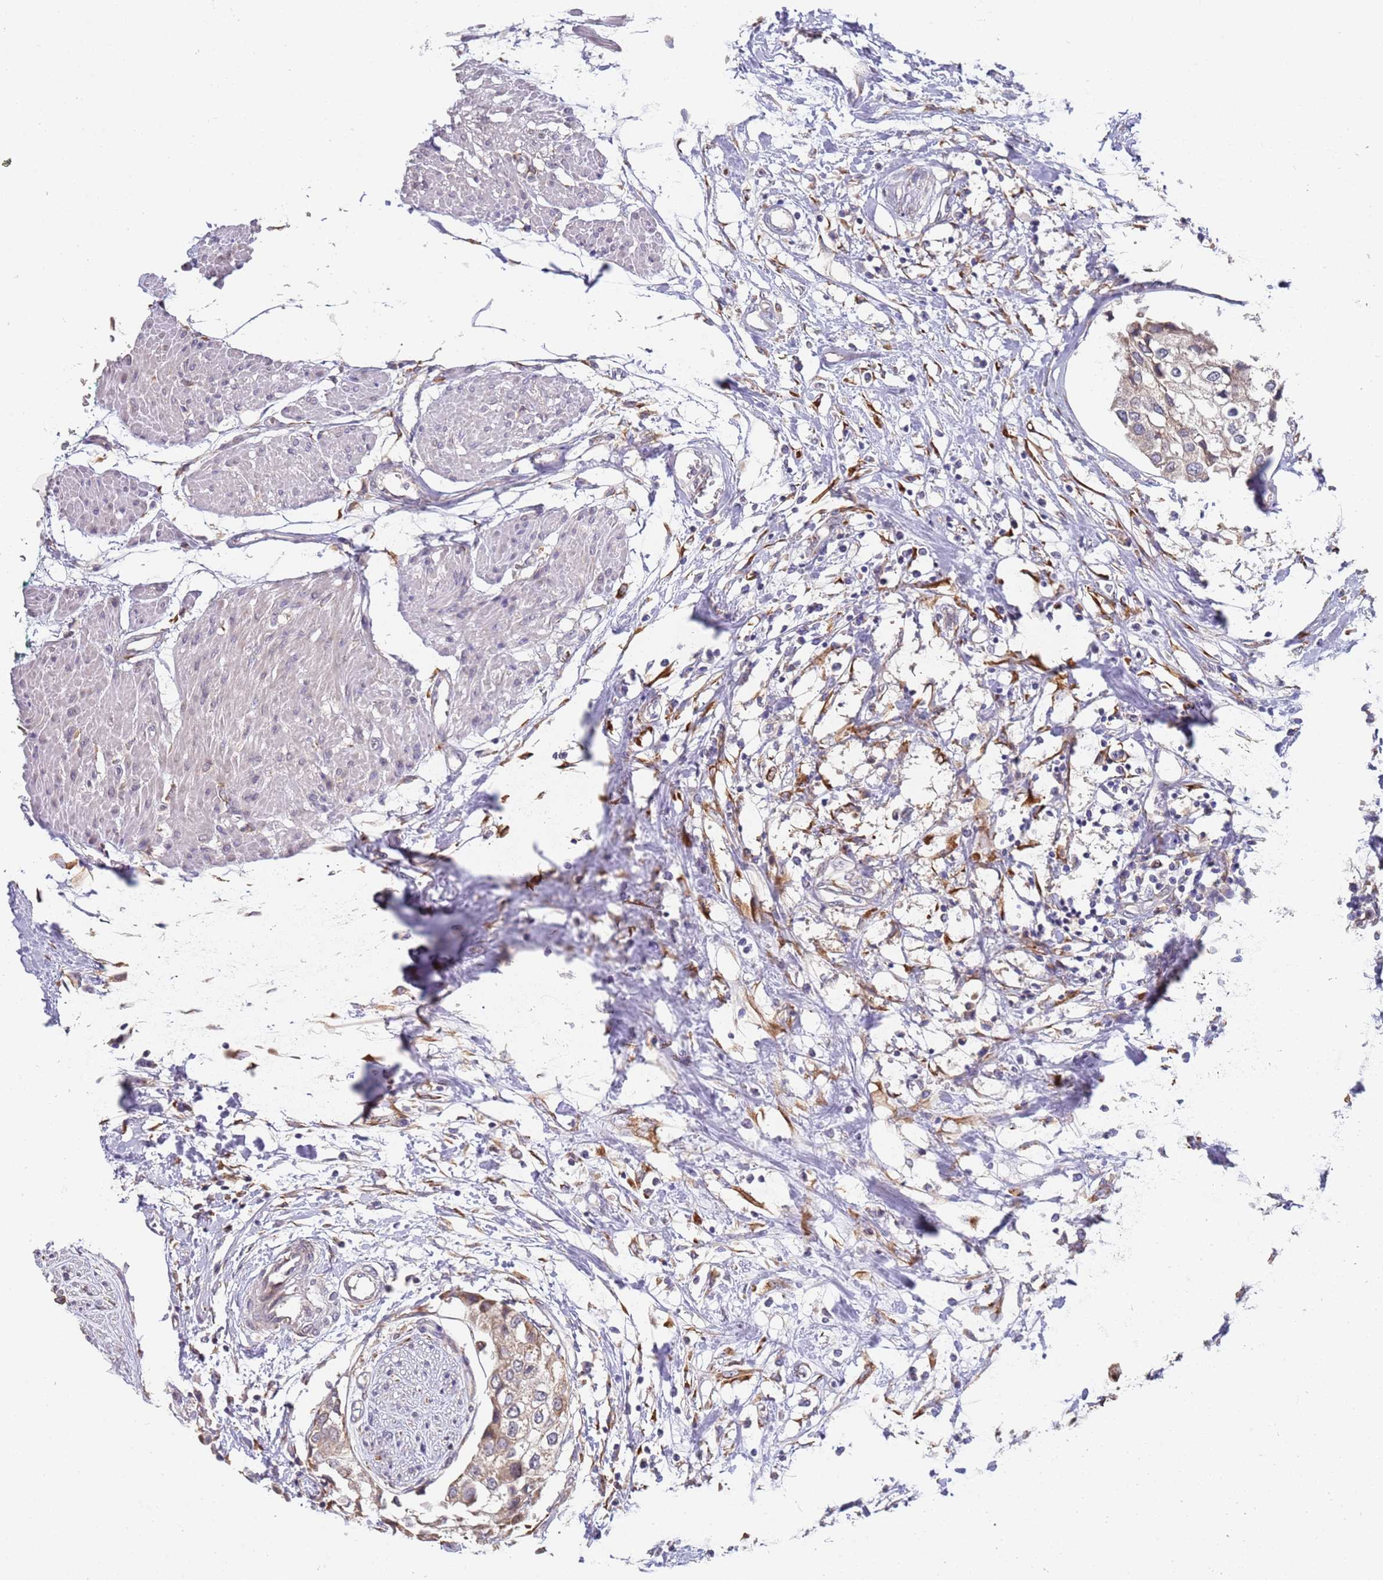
{"staining": {"intensity": "weak", "quantity": "<25%", "location": "cytoplasmic/membranous"}, "tissue": "urothelial cancer", "cell_type": "Tumor cells", "image_type": "cancer", "snomed": [{"axis": "morphology", "description": "Urothelial carcinoma, High grade"}, {"axis": "topography", "description": "Urinary bladder"}], "caption": "The IHC histopathology image has no significant staining in tumor cells of urothelial cancer tissue.", "gene": "VRK2", "patient": {"sex": "male", "age": 64}}